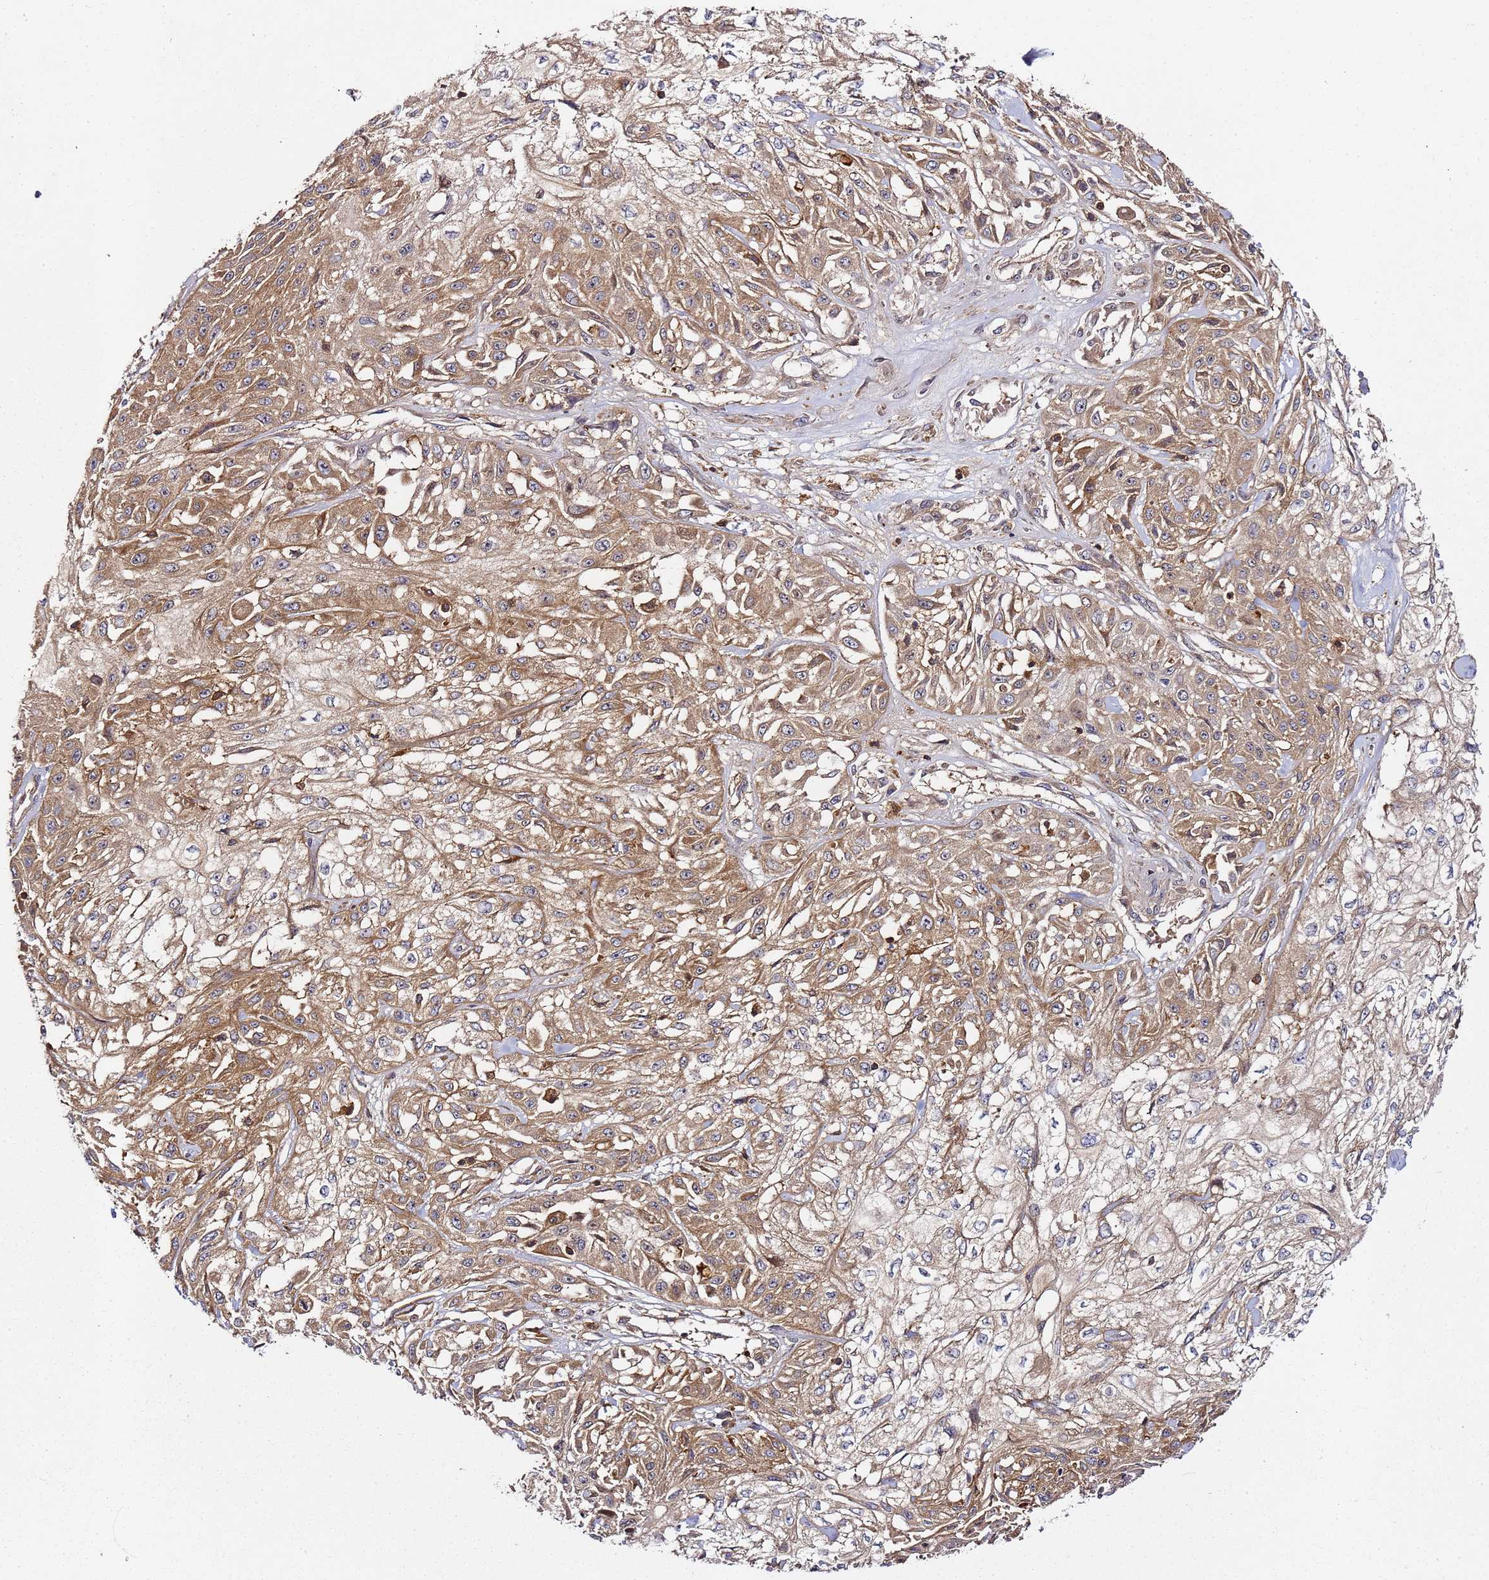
{"staining": {"intensity": "moderate", "quantity": "25%-75%", "location": "cytoplasmic/membranous"}, "tissue": "skin cancer", "cell_type": "Tumor cells", "image_type": "cancer", "snomed": [{"axis": "morphology", "description": "Squamous cell carcinoma, NOS"}, {"axis": "morphology", "description": "Squamous cell carcinoma, metastatic, NOS"}, {"axis": "topography", "description": "Skin"}, {"axis": "topography", "description": "Lymph node"}], "caption": "Immunohistochemistry histopathology image of neoplastic tissue: skin squamous cell carcinoma stained using immunohistochemistry displays medium levels of moderate protein expression localized specifically in the cytoplasmic/membranous of tumor cells, appearing as a cytoplasmic/membranous brown color.", "gene": "PRMT7", "patient": {"sex": "male", "age": 75}}